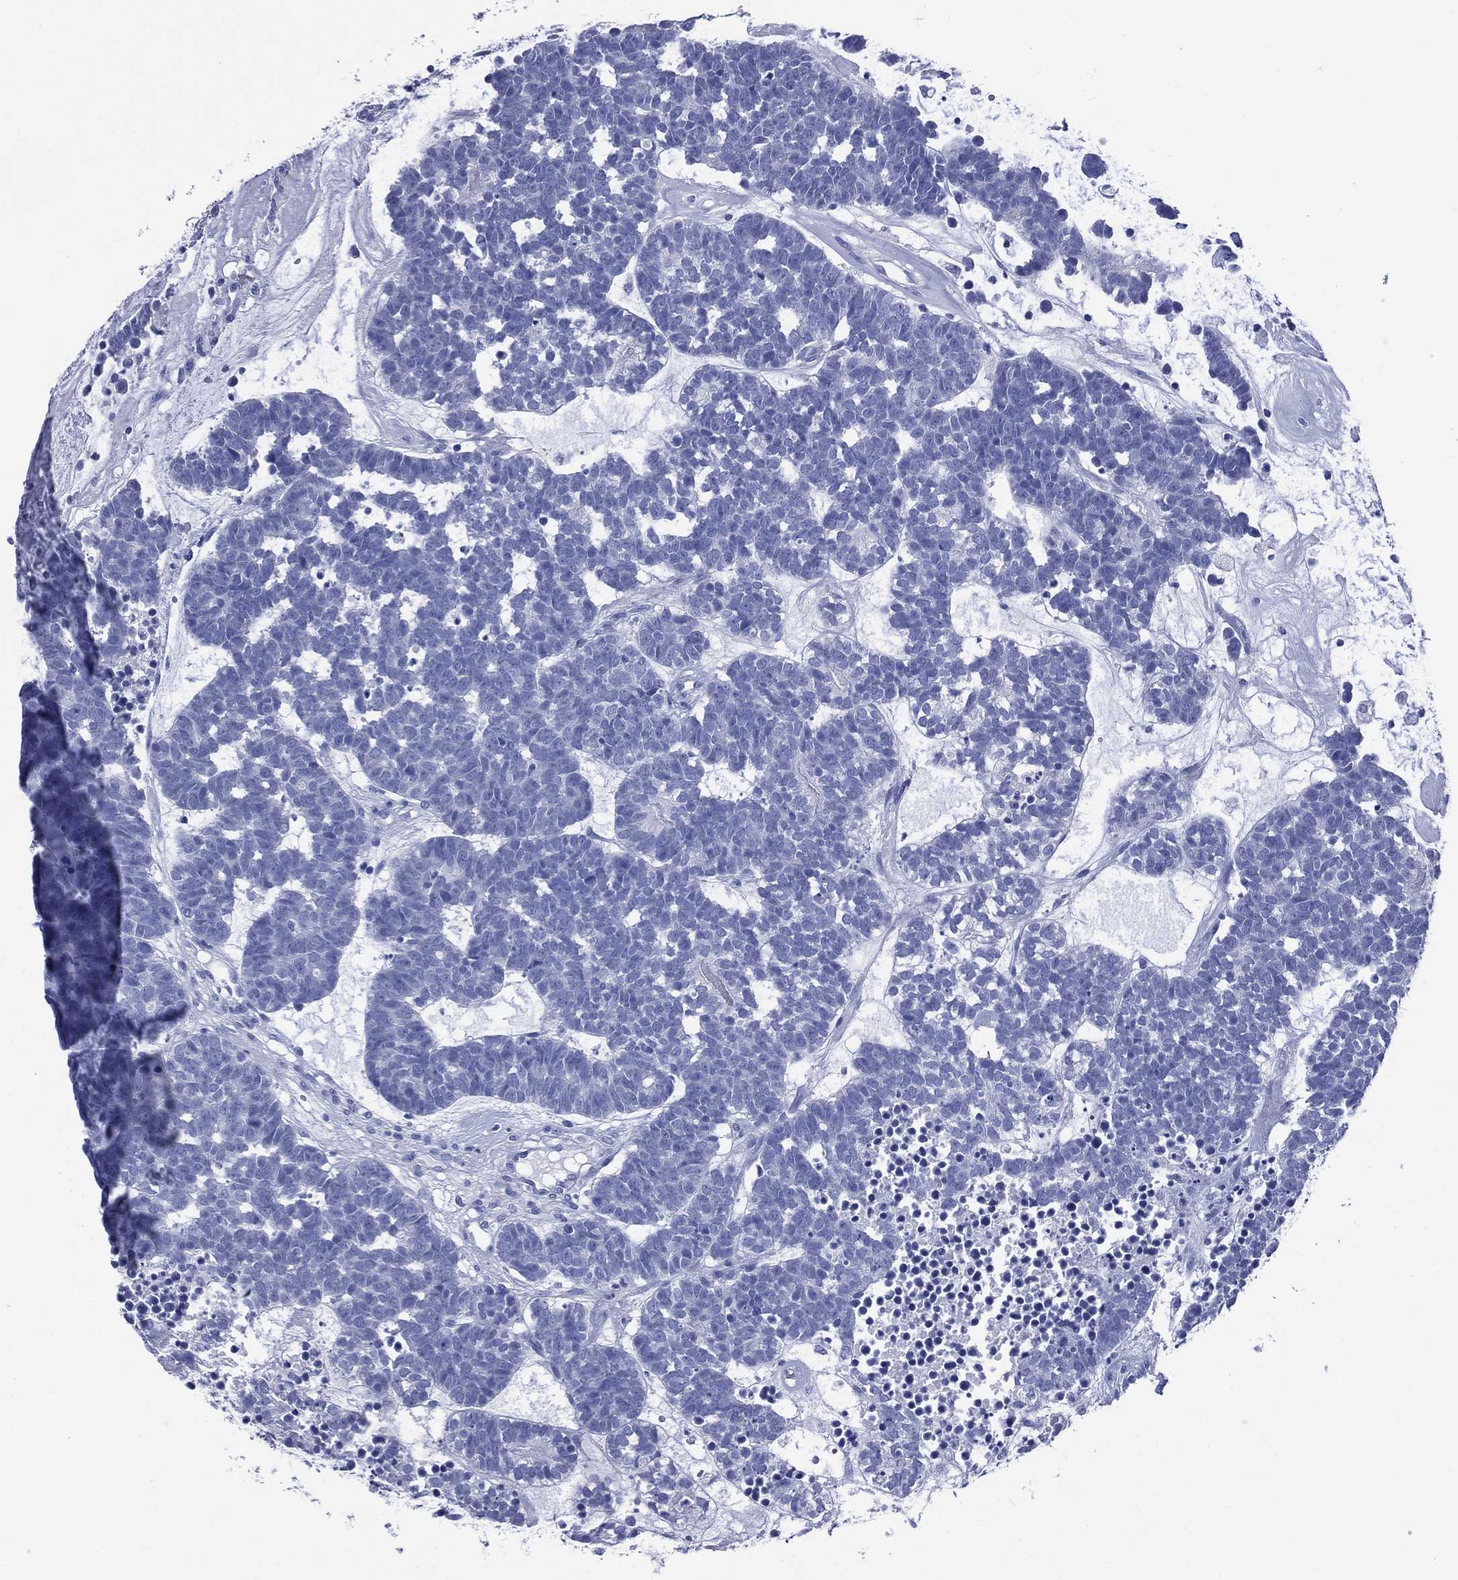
{"staining": {"intensity": "negative", "quantity": "none", "location": "none"}, "tissue": "head and neck cancer", "cell_type": "Tumor cells", "image_type": "cancer", "snomed": [{"axis": "morphology", "description": "Adenocarcinoma, NOS"}, {"axis": "topography", "description": "Head-Neck"}], "caption": "A micrograph of human head and neck adenocarcinoma is negative for staining in tumor cells.", "gene": "SYP", "patient": {"sex": "female", "age": 81}}